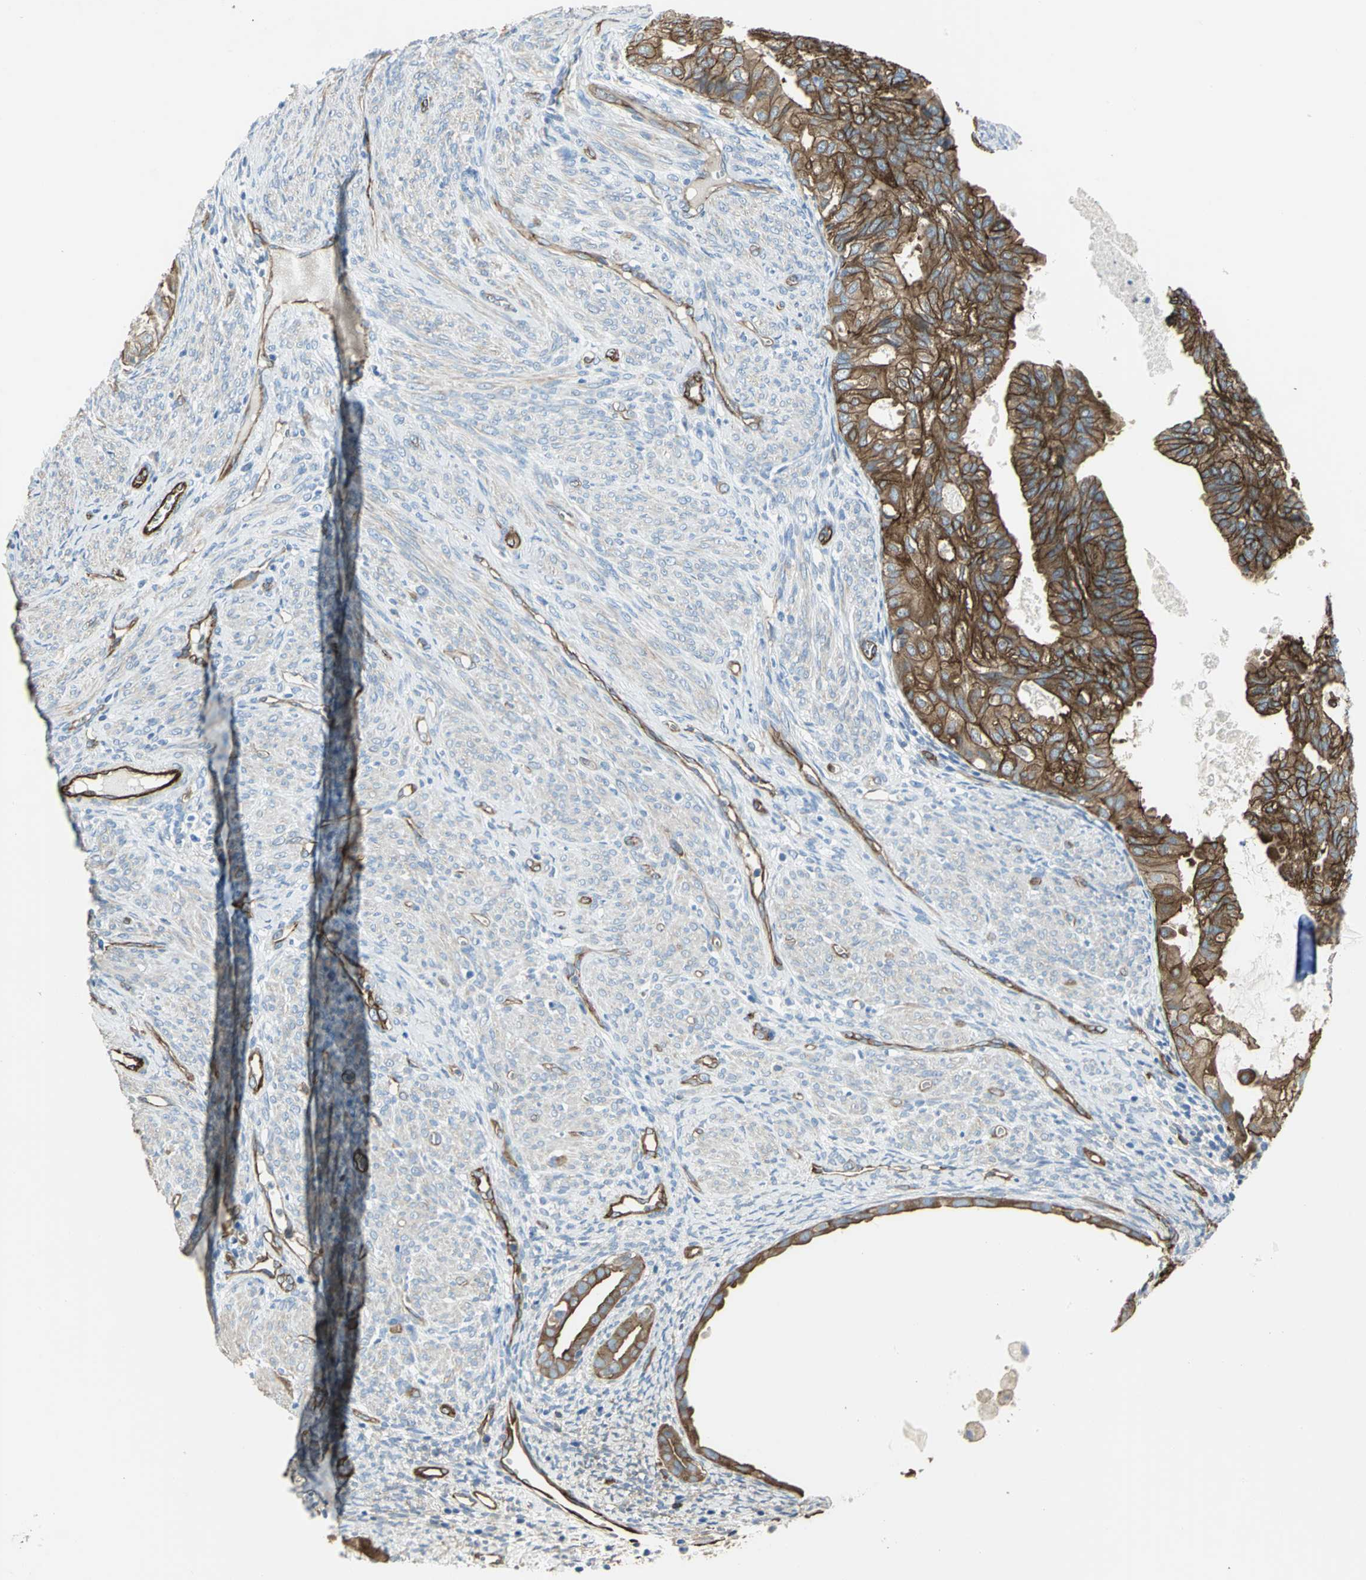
{"staining": {"intensity": "strong", "quantity": ">75%", "location": "cytoplasmic/membranous"}, "tissue": "cervical cancer", "cell_type": "Tumor cells", "image_type": "cancer", "snomed": [{"axis": "morphology", "description": "Normal tissue, NOS"}, {"axis": "morphology", "description": "Adenocarcinoma, NOS"}, {"axis": "topography", "description": "Cervix"}, {"axis": "topography", "description": "Endometrium"}], "caption": "High-power microscopy captured an immunohistochemistry (IHC) histopathology image of cervical adenocarcinoma, revealing strong cytoplasmic/membranous positivity in about >75% of tumor cells. Ihc stains the protein of interest in brown and the nuclei are stained blue.", "gene": "FLNB", "patient": {"sex": "female", "age": 86}}